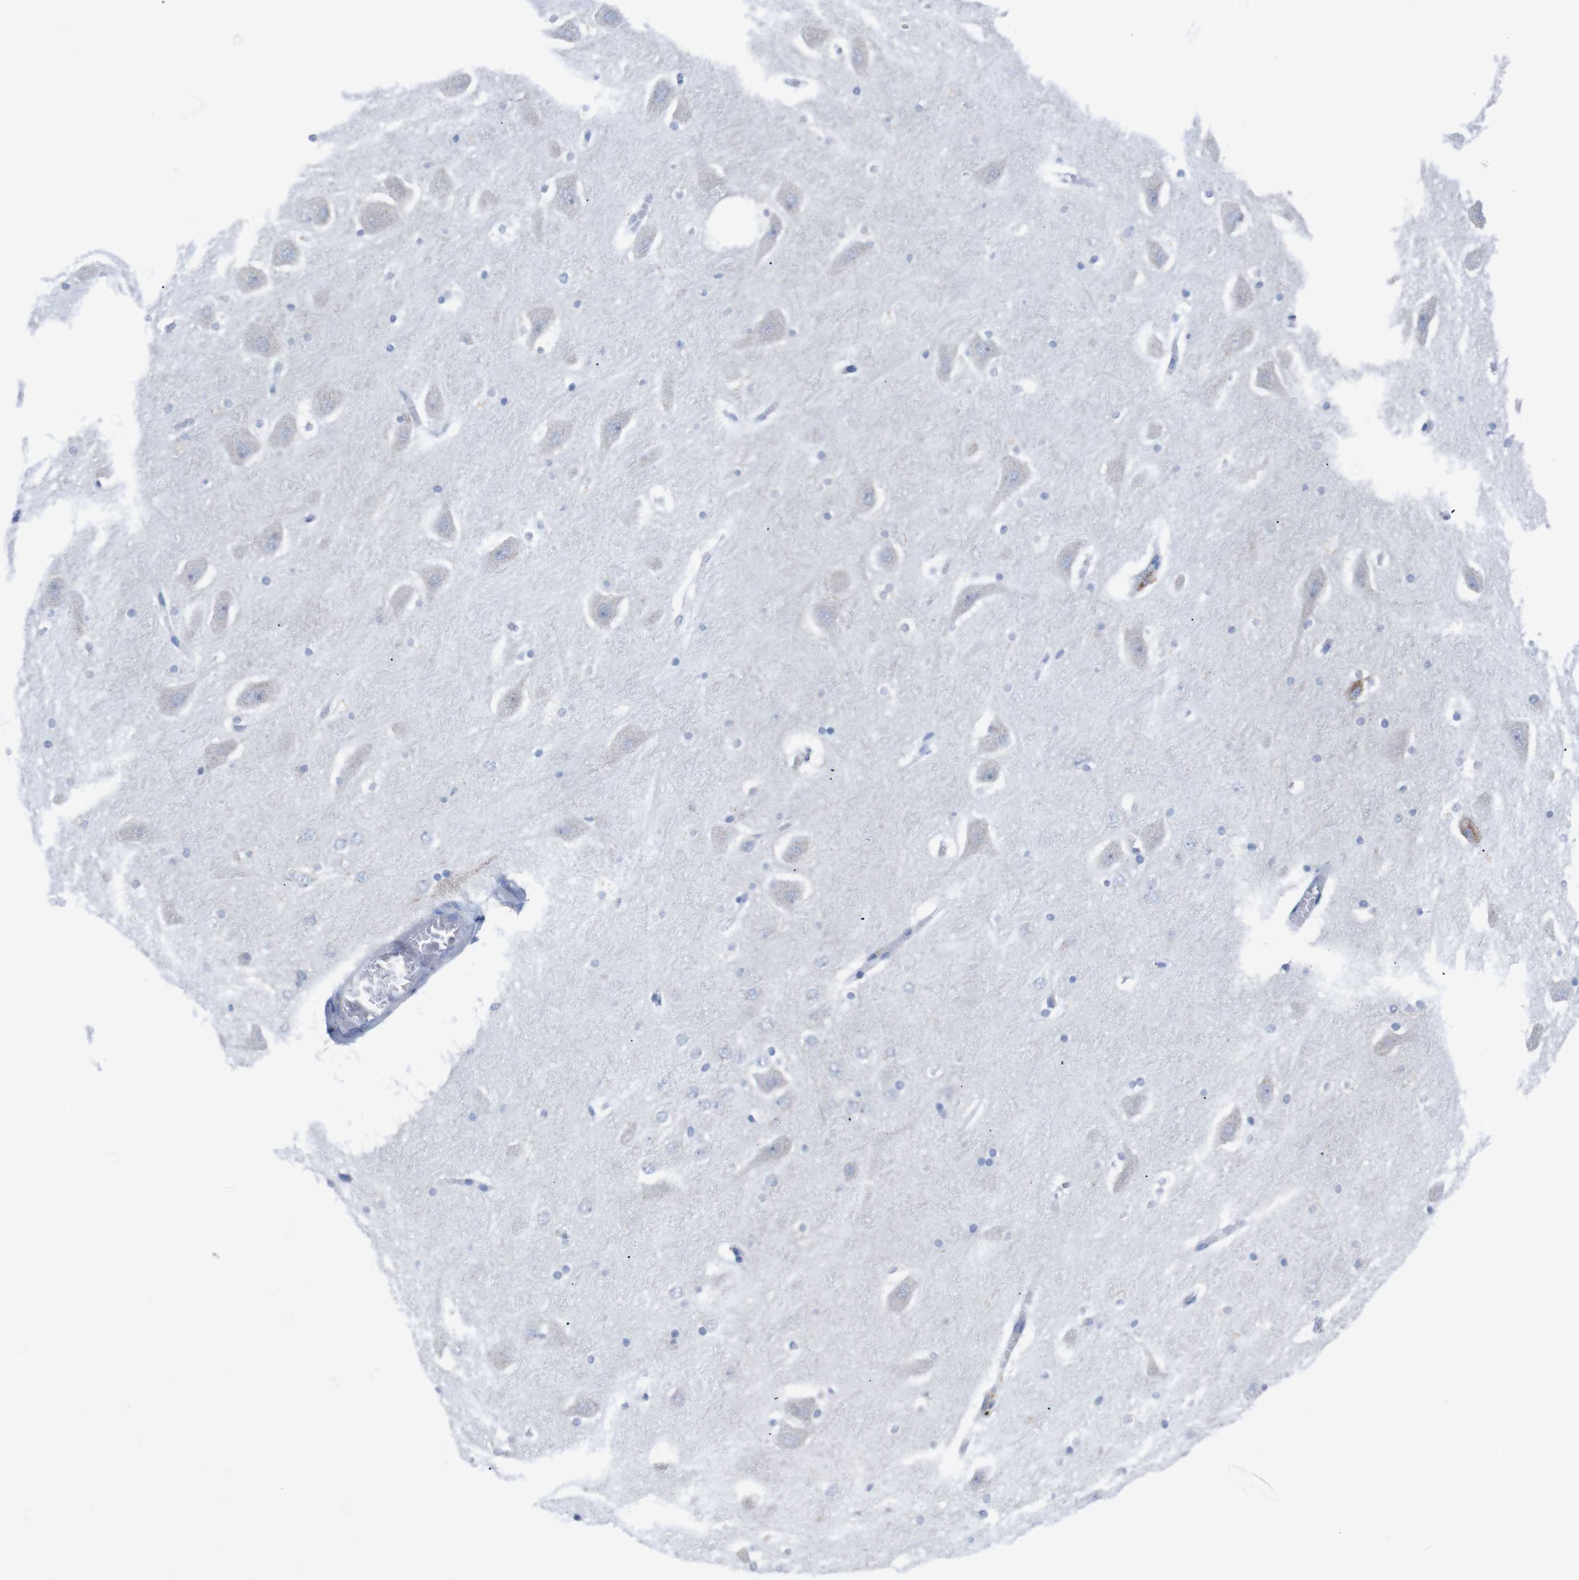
{"staining": {"intensity": "negative", "quantity": "none", "location": "none"}, "tissue": "hippocampus", "cell_type": "Glial cells", "image_type": "normal", "snomed": [{"axis": "morphology", "description": "Normal tissue, NOS"}, {"axis": "topography", "description": "Hippocampus"}], "caption": "Benign hippocampus was stained to show a protein in brown. There is no significant positivity in glial cells.", "gene": "IRF4", "patient": {"sex": "male", "age": 45}}